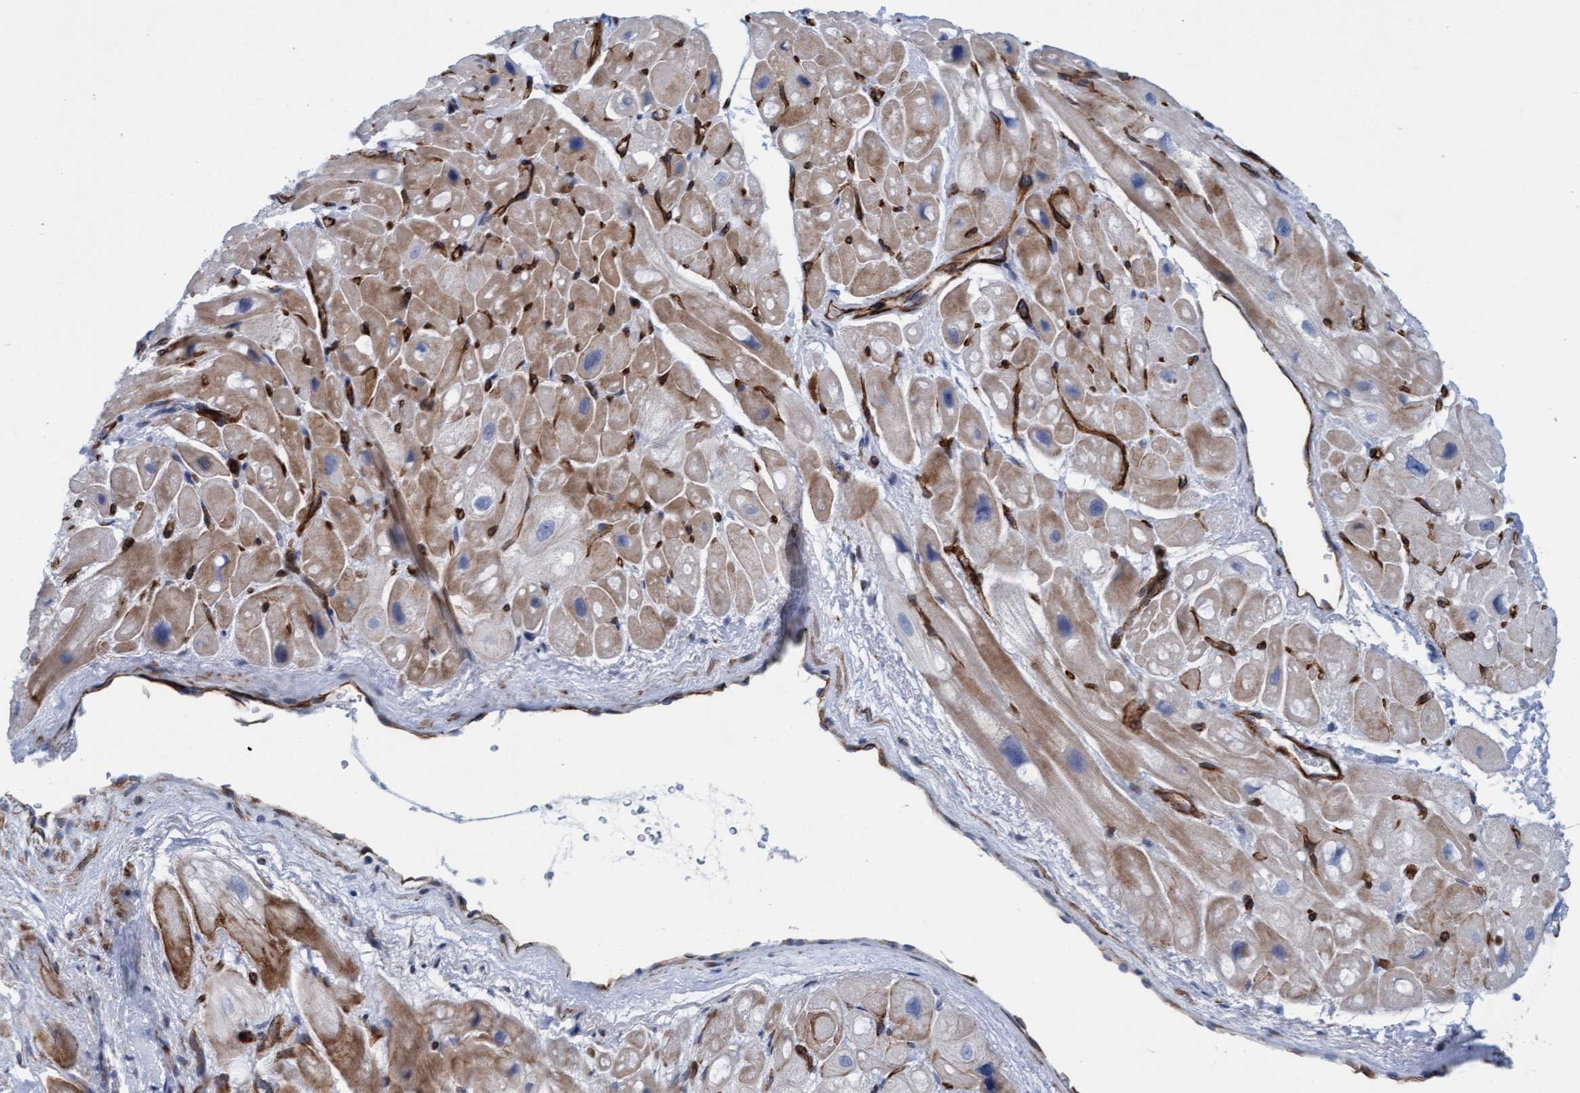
{"staining": {"intensity": "moderate", "quantity": "25%-75%", "location": "cytoplasmic/membranous"}, "tissue": "heart muscle", "cell_type": "Cardiomyocytes", "image_type": "normal", "snomed": [{"axis": "morphology", "description": "Normal tissue, NOS"}, {"axis": "topography", "description": "Heart"}], "caption": "The immunohistochemical stain labels moderate cytoplasmic/membranous staining in cardiomyocytes of normal heart muscle. The staining is performed using DAB (3,3'-diaminobenzidine) brown chromogen to label protein expression. The nuclei are counter-stained blue using hematoxylin.", "gene": "MTFR1", "patient": {"sex": "male", "age": 49}}